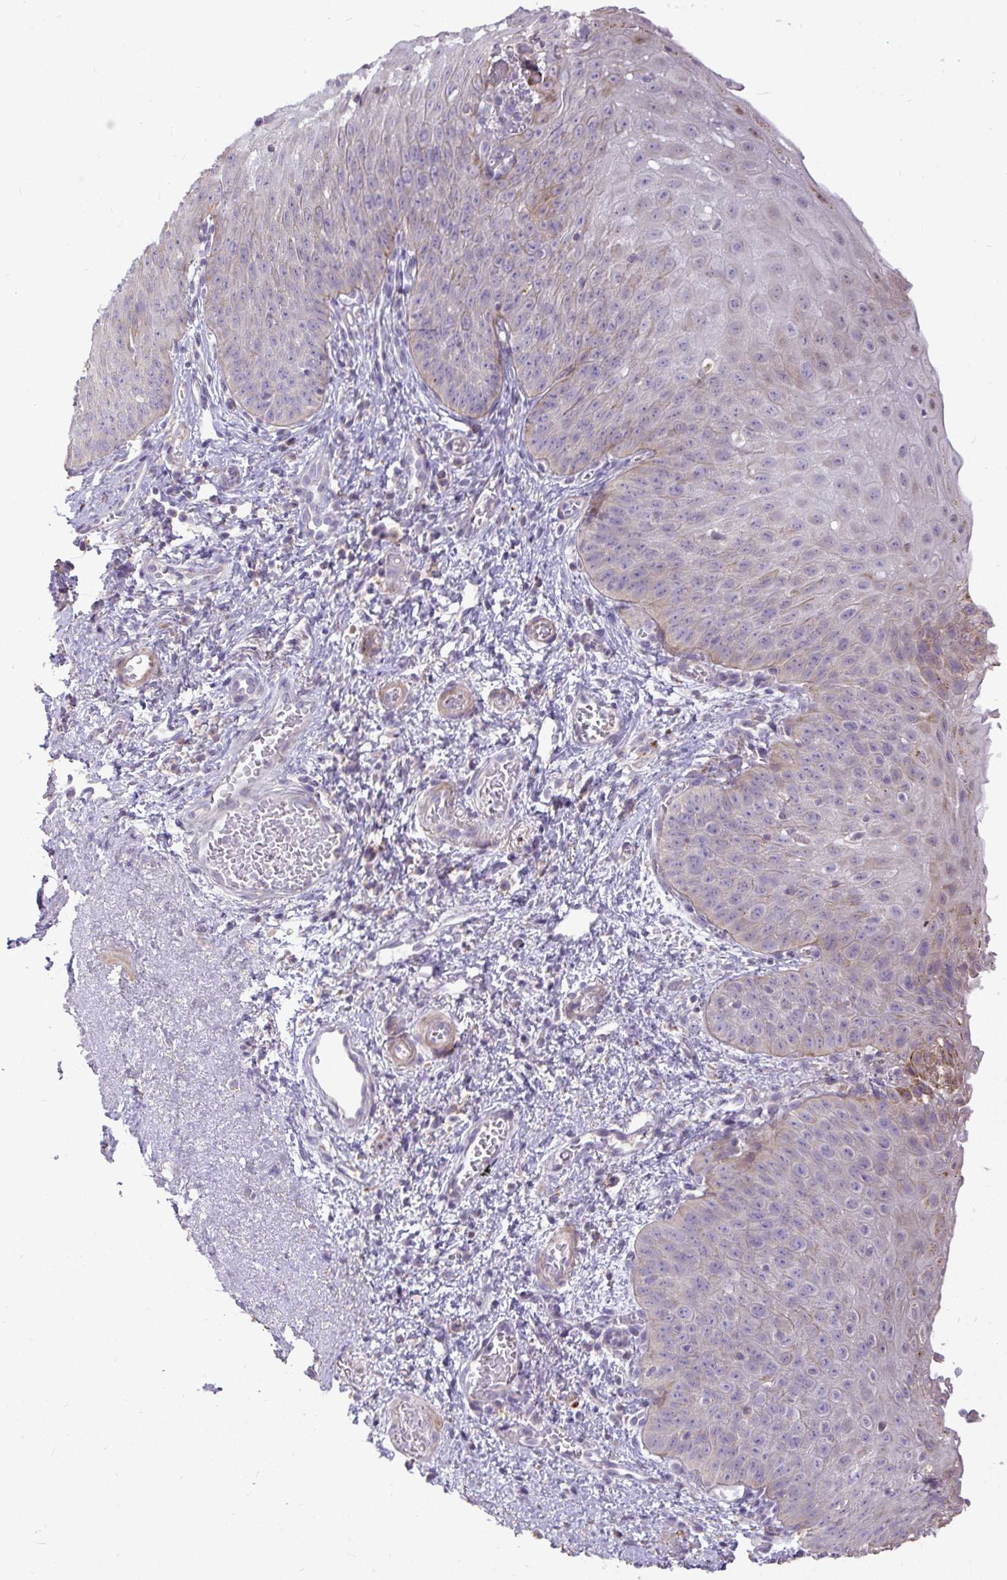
{"staining": {"intensity": "moderate", "quantity": "<25%", "location": "cytoplasmic/membranous"}, "tissue": "esophagus", "cell_type": "Squamous epithelial cells", "image_type": "normal", "snomed": [{"axis": "morphology", "description": "Normal tissue, NOS"}, {"axis": "topography", "description": "Esophagus"}], "caption": "Squamous epithelial cells reveal low levels of moderate cytoplasmic/membranous expression in approximately <25% of cells in unremarkable esophagus.", "gene": "STRIP1", "patient": {"sex": "male", "age": 71}}